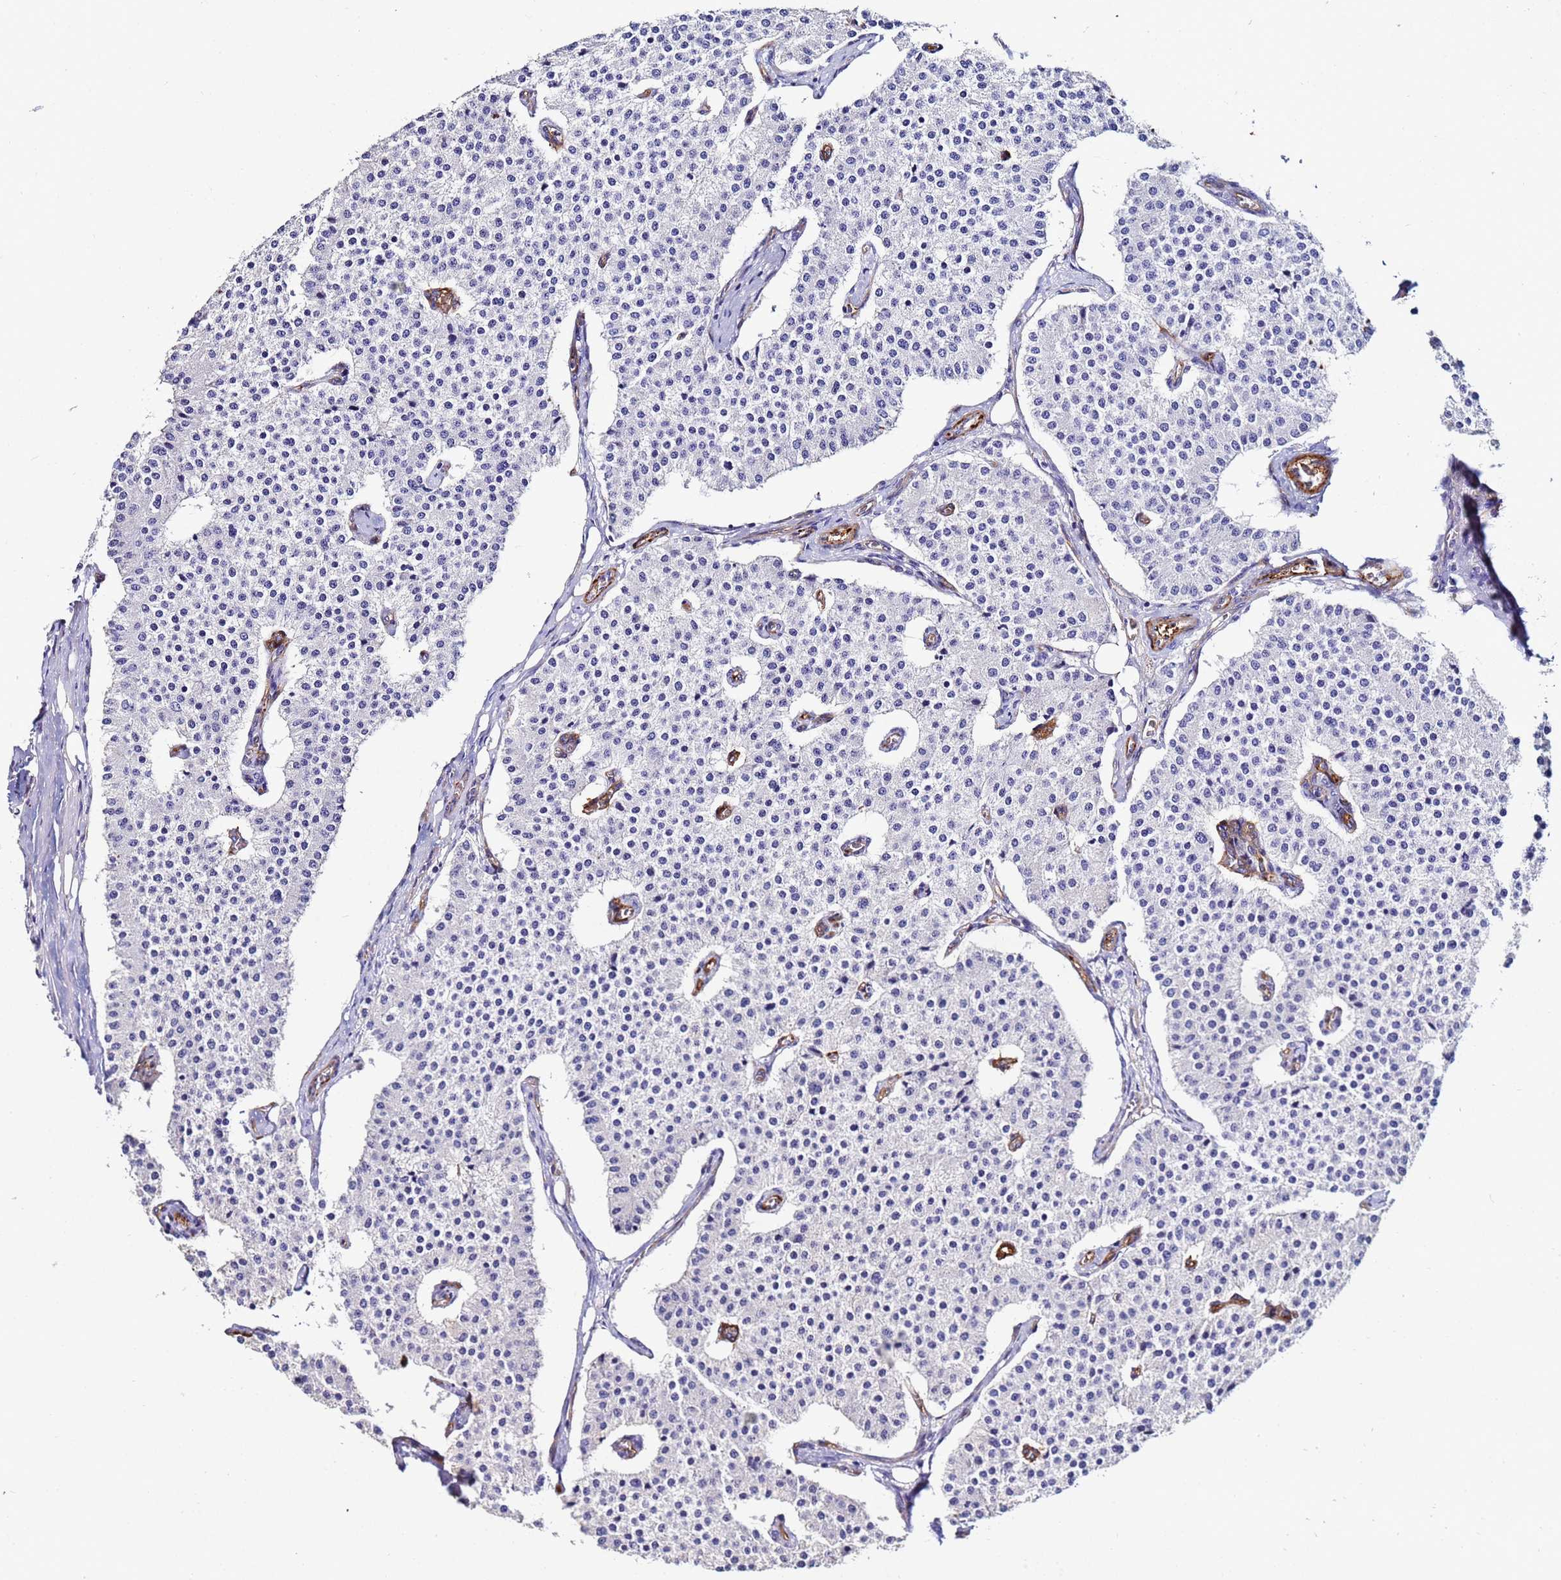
{"staining": {"intensity": "negative", "quantity": "none", "location": "none"}, "tissue": "carcinoid", "cell_type": "Tumor cells", "image_type": "cancer", "snomed": [{"axis": "morphology", "description": "Carcinoid, malignant, NOS"}, {"axis": "topography", "description": "Colon"}], "caption": "This is an immunohistochemistry photomicrograph of human carcinoid (malignant). There is no staining in tumor cells.", "gene": "DEFB104A", "patient": {"sex": "female", "age": 52}}